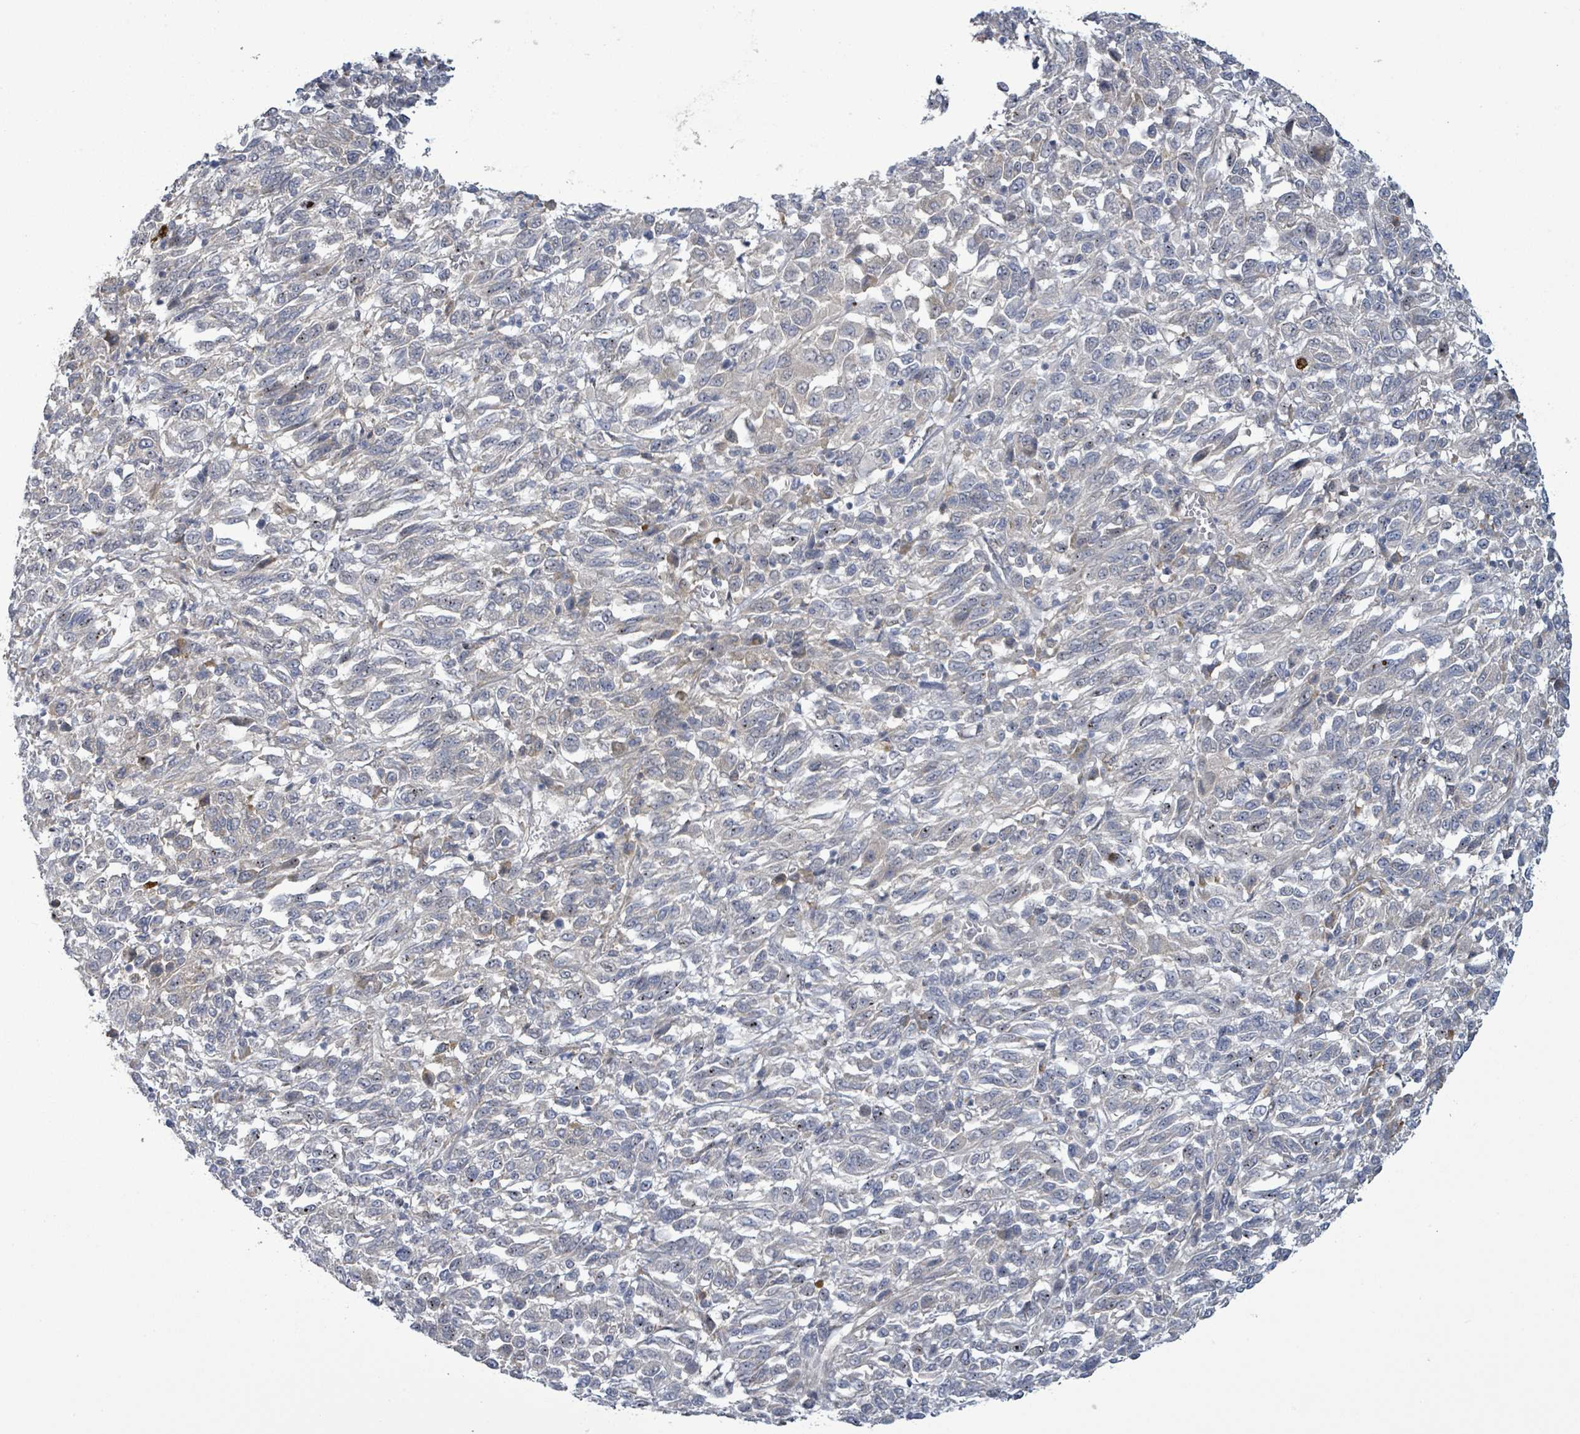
{"staining": {"intensity": "negative", "quantity": "none", "location": "none"}, "tissue": "melanoma", "cell_type": "Tumor cells", "image_type": "cancer", "snomed": [{"axis": "morphology", "description": "Malignant melanoma, Metastatic site"}, {"axis": "topography", "description": "Lung"}], "caption": "Immunohistochemistry (IHC) image of melanoma stained for a protein (brown), which displays no expression in tumor cells.", "gene": "SLIT3", "patient": {"sex": "male", "age": 64}}